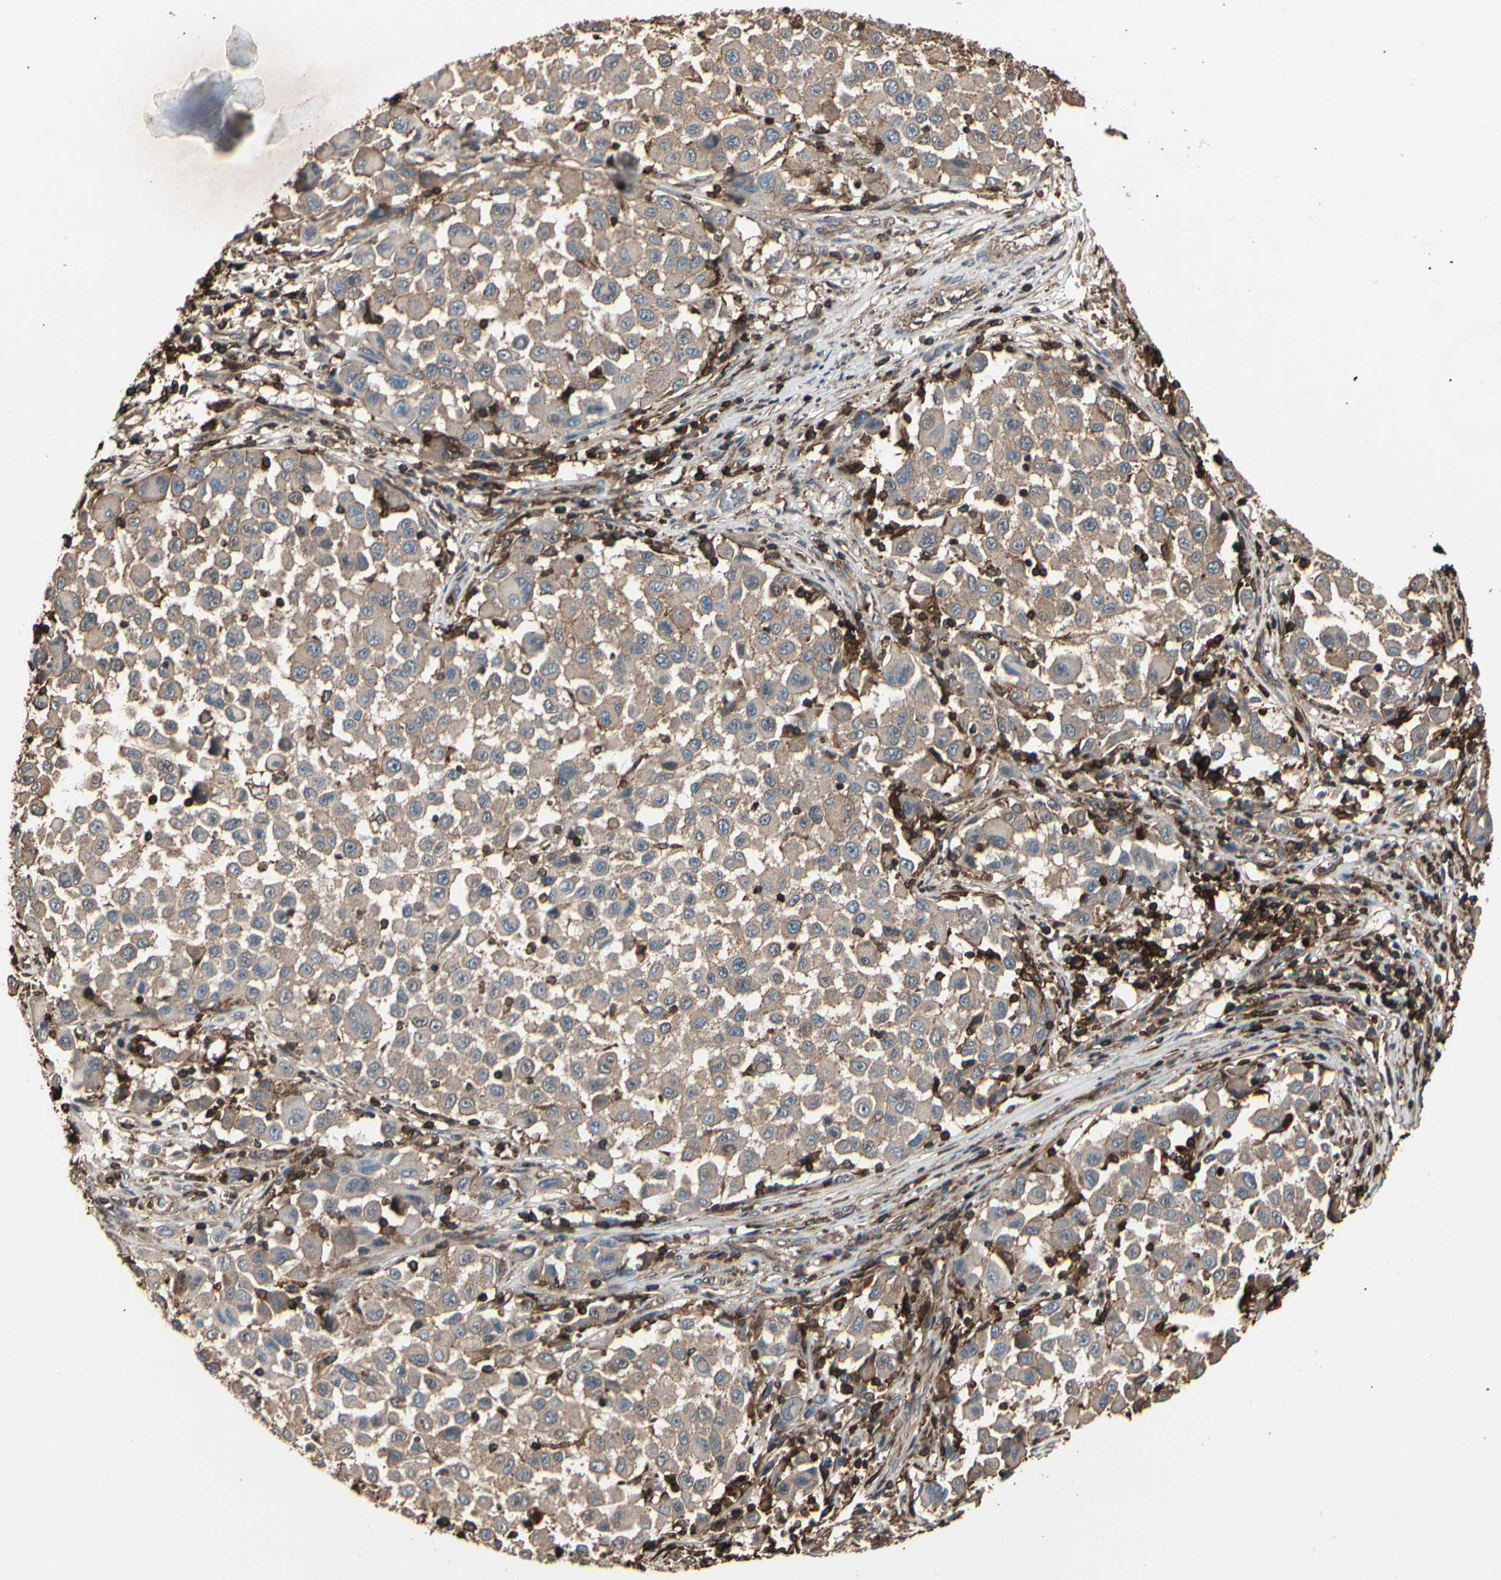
{"staining": {"intensity": "weak", "quantity": ">75%", "location": "cytoplasmic/membranous"}, "tissue": "melanoma", "cell_type": "Tumor cells", "image_type": "cancer", "snomed": [{"axis": "morphology", "description": "Malignant melanoma, Metastatic site"}, {"axis": "topography", "description": "Lymph node"}], "caption": "Approximately >75% of tumor cells in malignant melanoma (metastatic site) display weak cytoplasmic/membranous protein expression as visualized by brown immunohistochemical staining.", "gene": "MAPK13", "patient": {"sex": "male", "age": 61}}